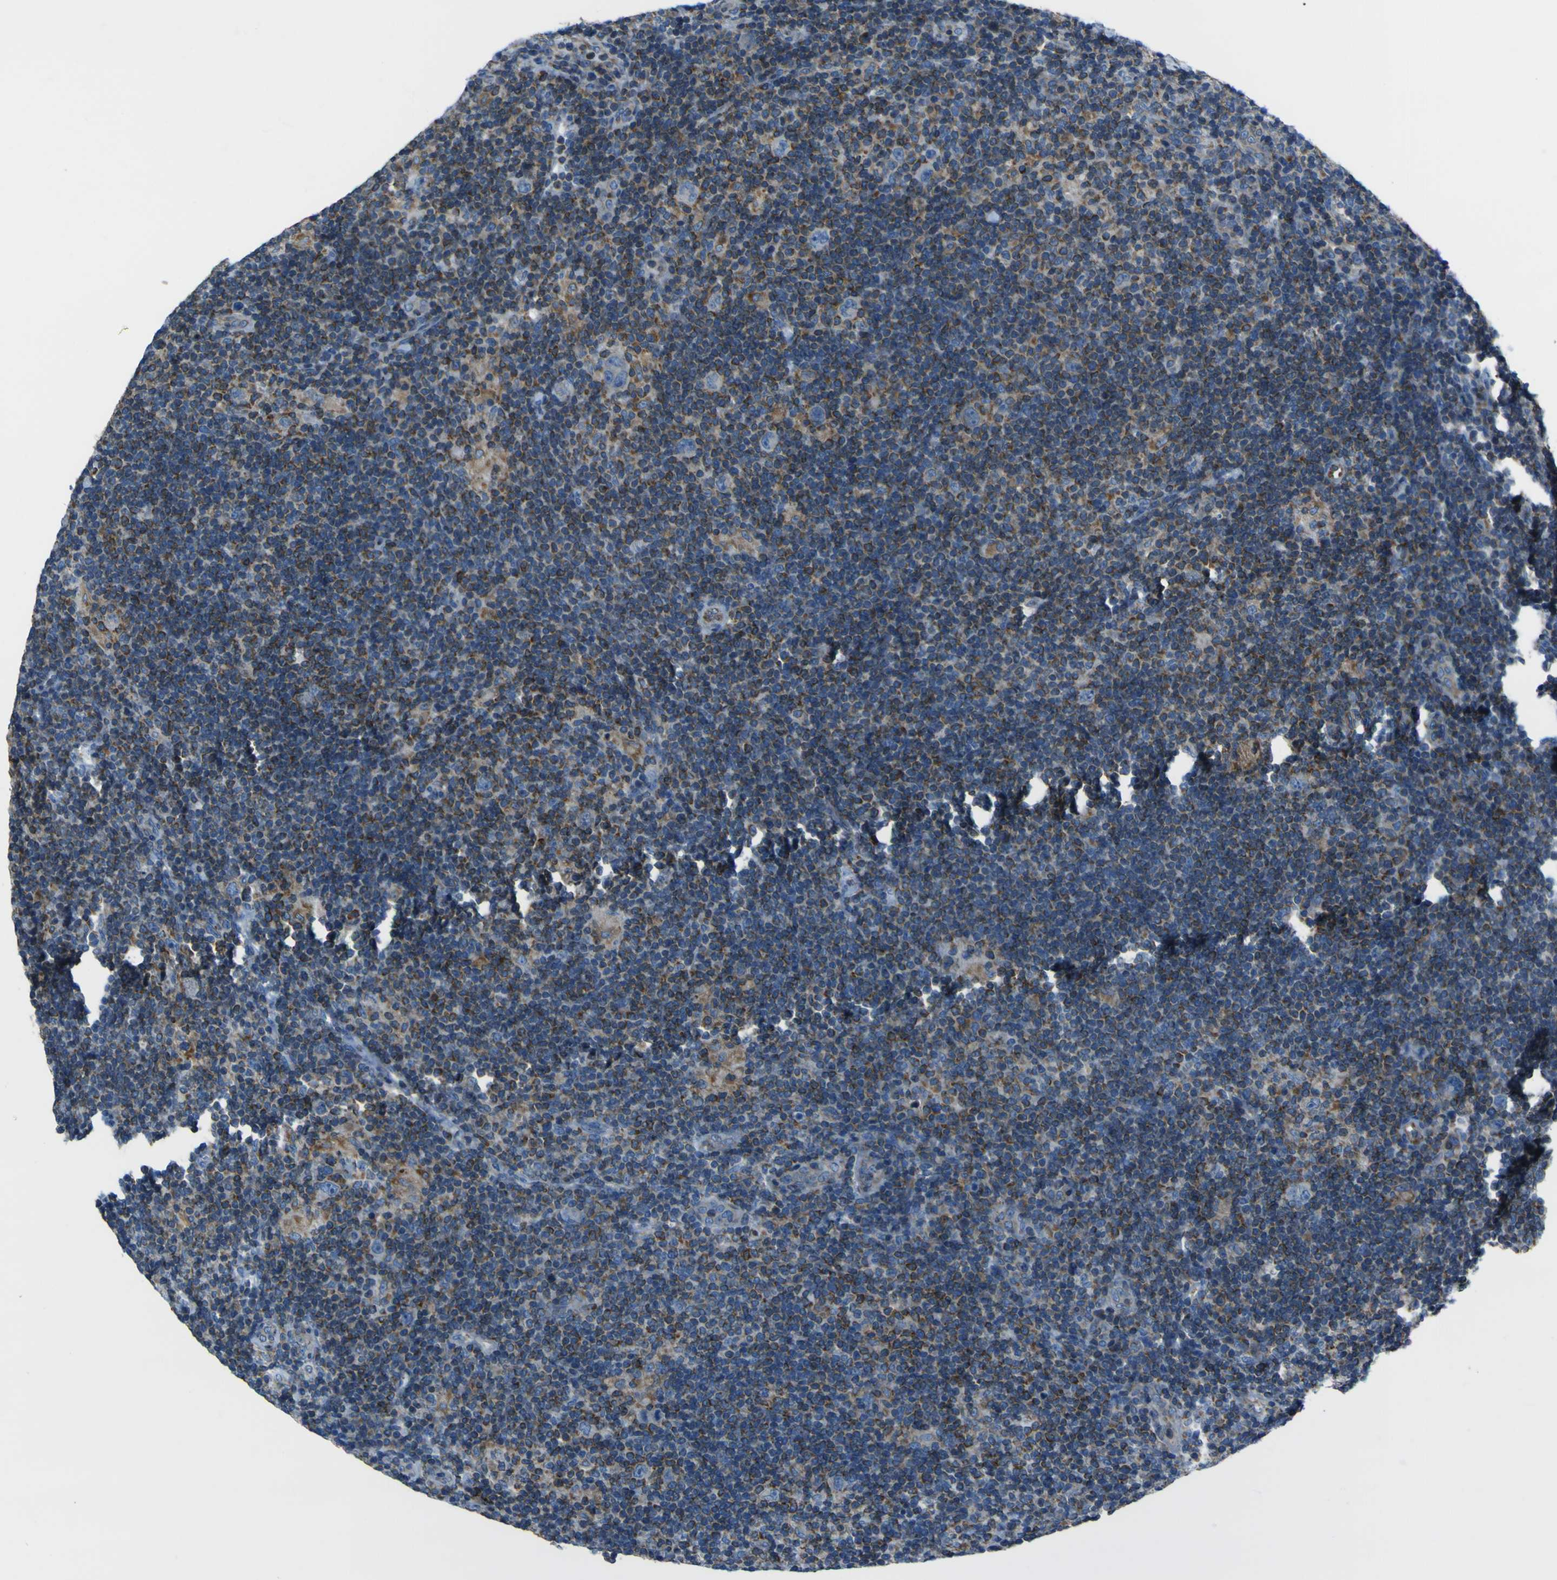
{"staining": {"intensity": "negative", "quantity": "none", "location": "none"}, "tissue": "lymphoma", "cell_type": "Tumor cells", "image_type": "cancer", "snomed": [{"axis": "morphology", "description": "Hodgkin's disease, NOS"}, {"axis": "topography", "description": "Lymph node"}], "caption": "DAB (3,3'-diaminobenzidine) immunohistochemical staining of lymphoma shows no significant expression in tumor cells.", "gene": "STIM1", "patient": {"sex": "female", "age": 57}}